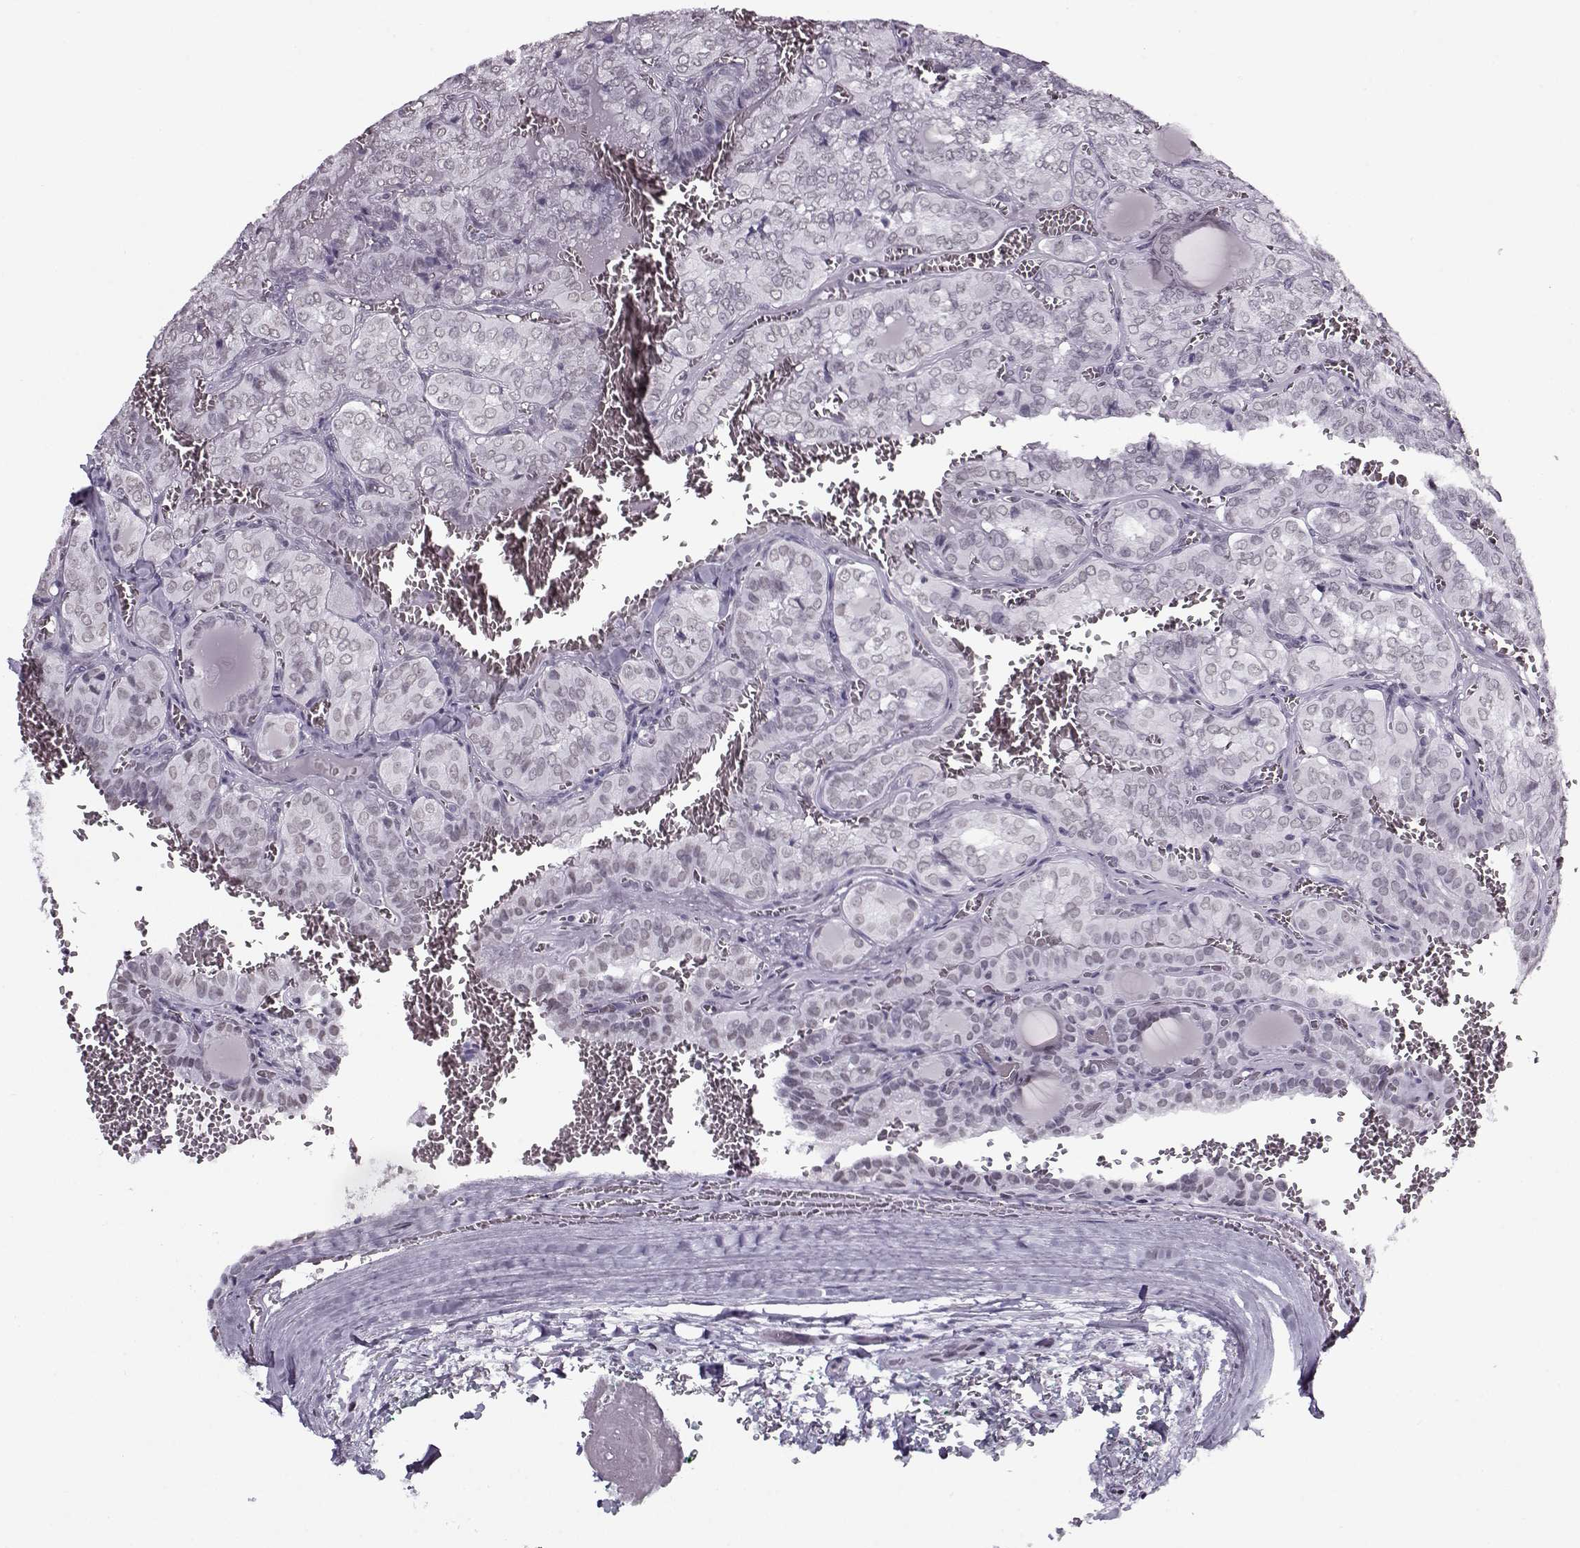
{"staining": {"intensity": "negative", "quantity": "none", "location": "none"}, "tissue": "thyroid cancer", "cell_type": "Tumor cells", "image_type": "cancer", "snomed": [{"axis": "morphology", "description": "Papillary adenocarcinoma, NOS"}, {"axis": "topography", "description": "Thyroid gland"}], "caption": "Immunohistochemistry (IHC) photomicrograph of neoplastic tissue: human thyroid papillary adenocarcinoma stained with DAB demonstrates no significant protein staining in tumor cells.", "gene": "PRMT8", "patient": {"sex": "female", "age": 41}}